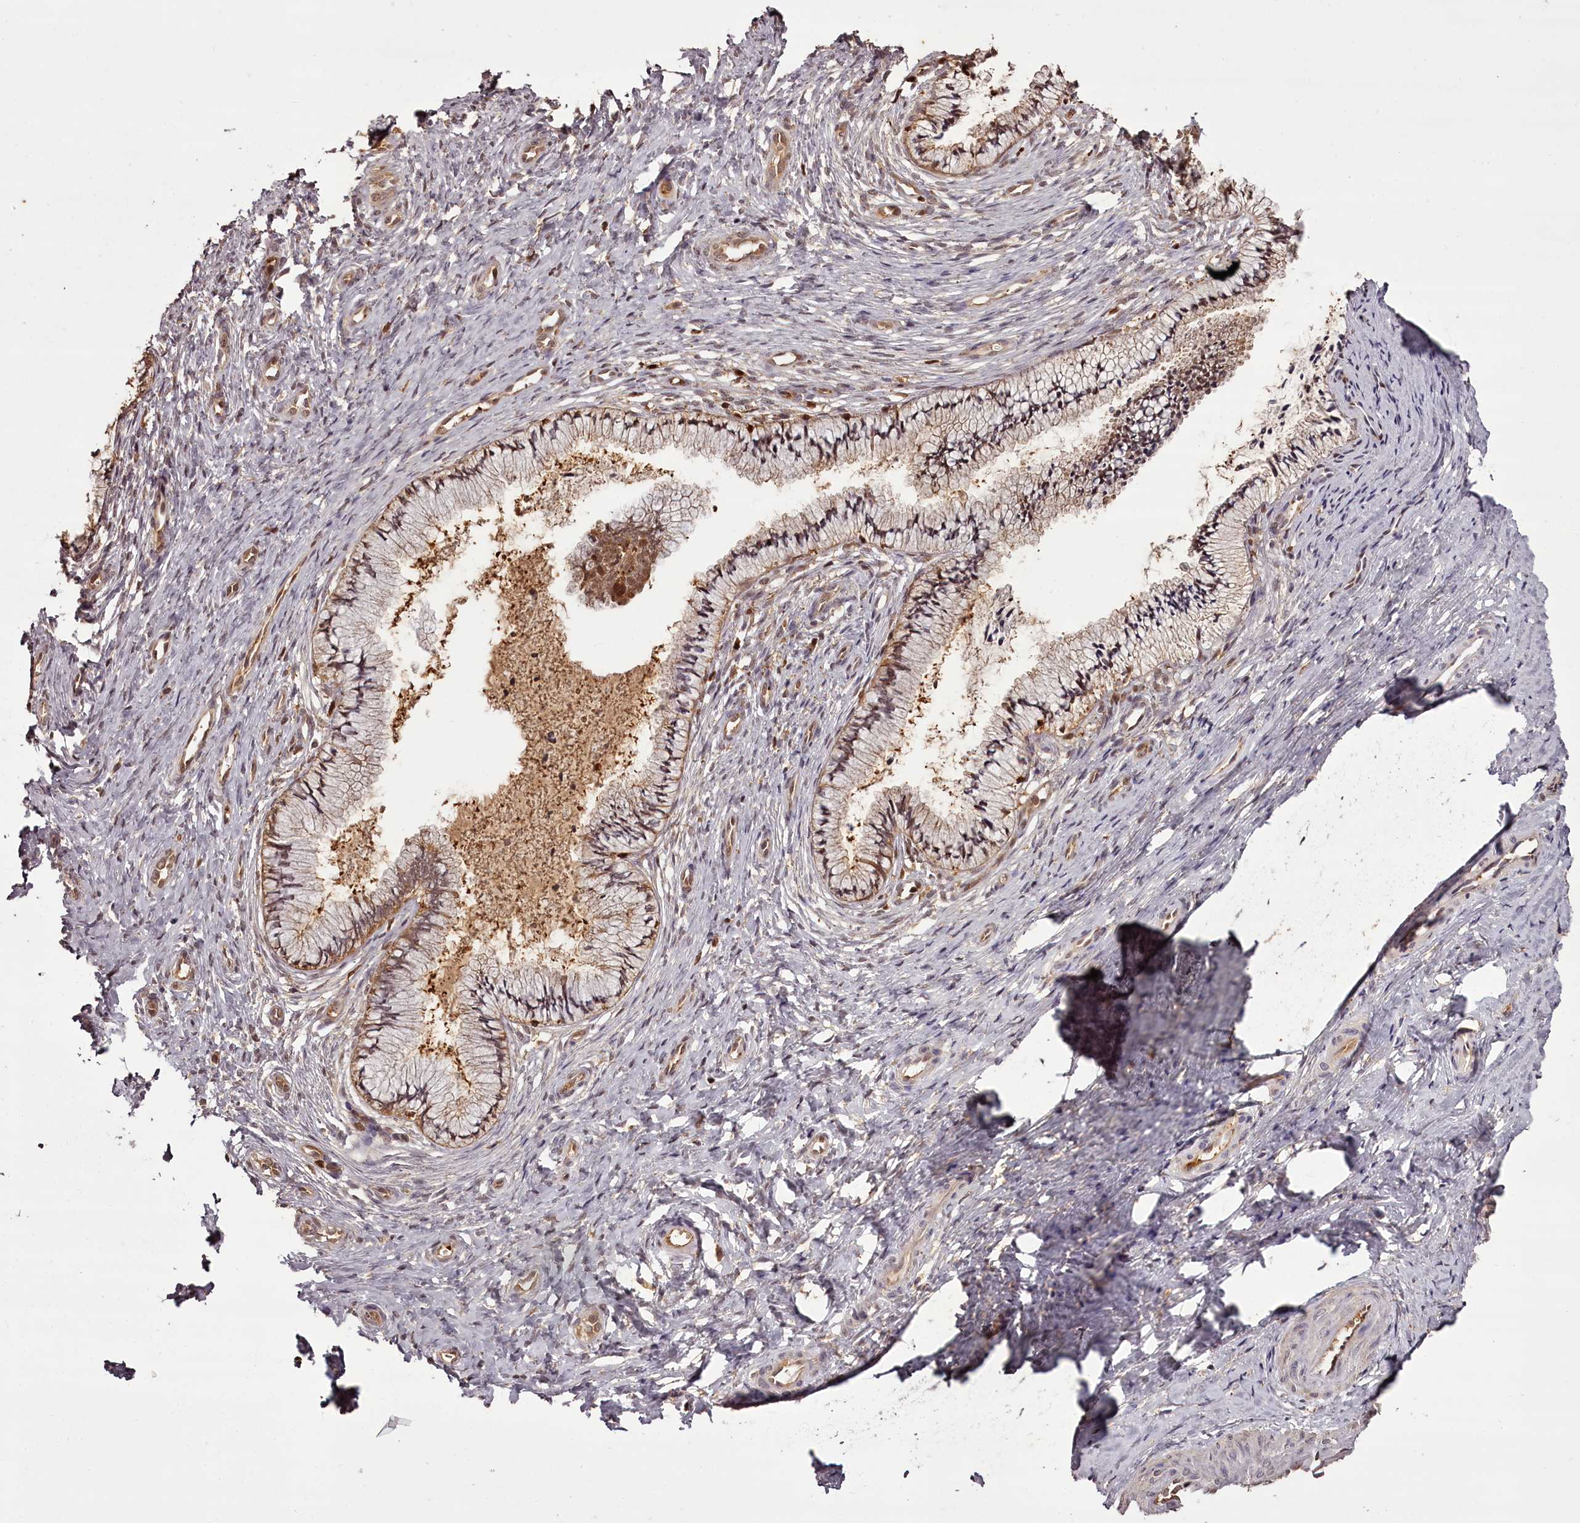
{"staining": {"intensity": "moderate", "quantity": "25%-75%", "location": "cytoplasmic/membranous"}, "tissue": "cervix", "cell_type": "Glandular cells", "image_type": "normal", "snomed": [{"axis": "morphology", "description": "Normal tissue, NOS"}, {"axis": "topography", "description": "Cervix"}], "caption": "Cervix stained with a brown dye demonstrates moderate cytoplasmic/membranous positive positivity in approximately 25%-75% of glandular cells.", "gene": "NPRL2", "patient": {"sex": "female", "age": 36}}